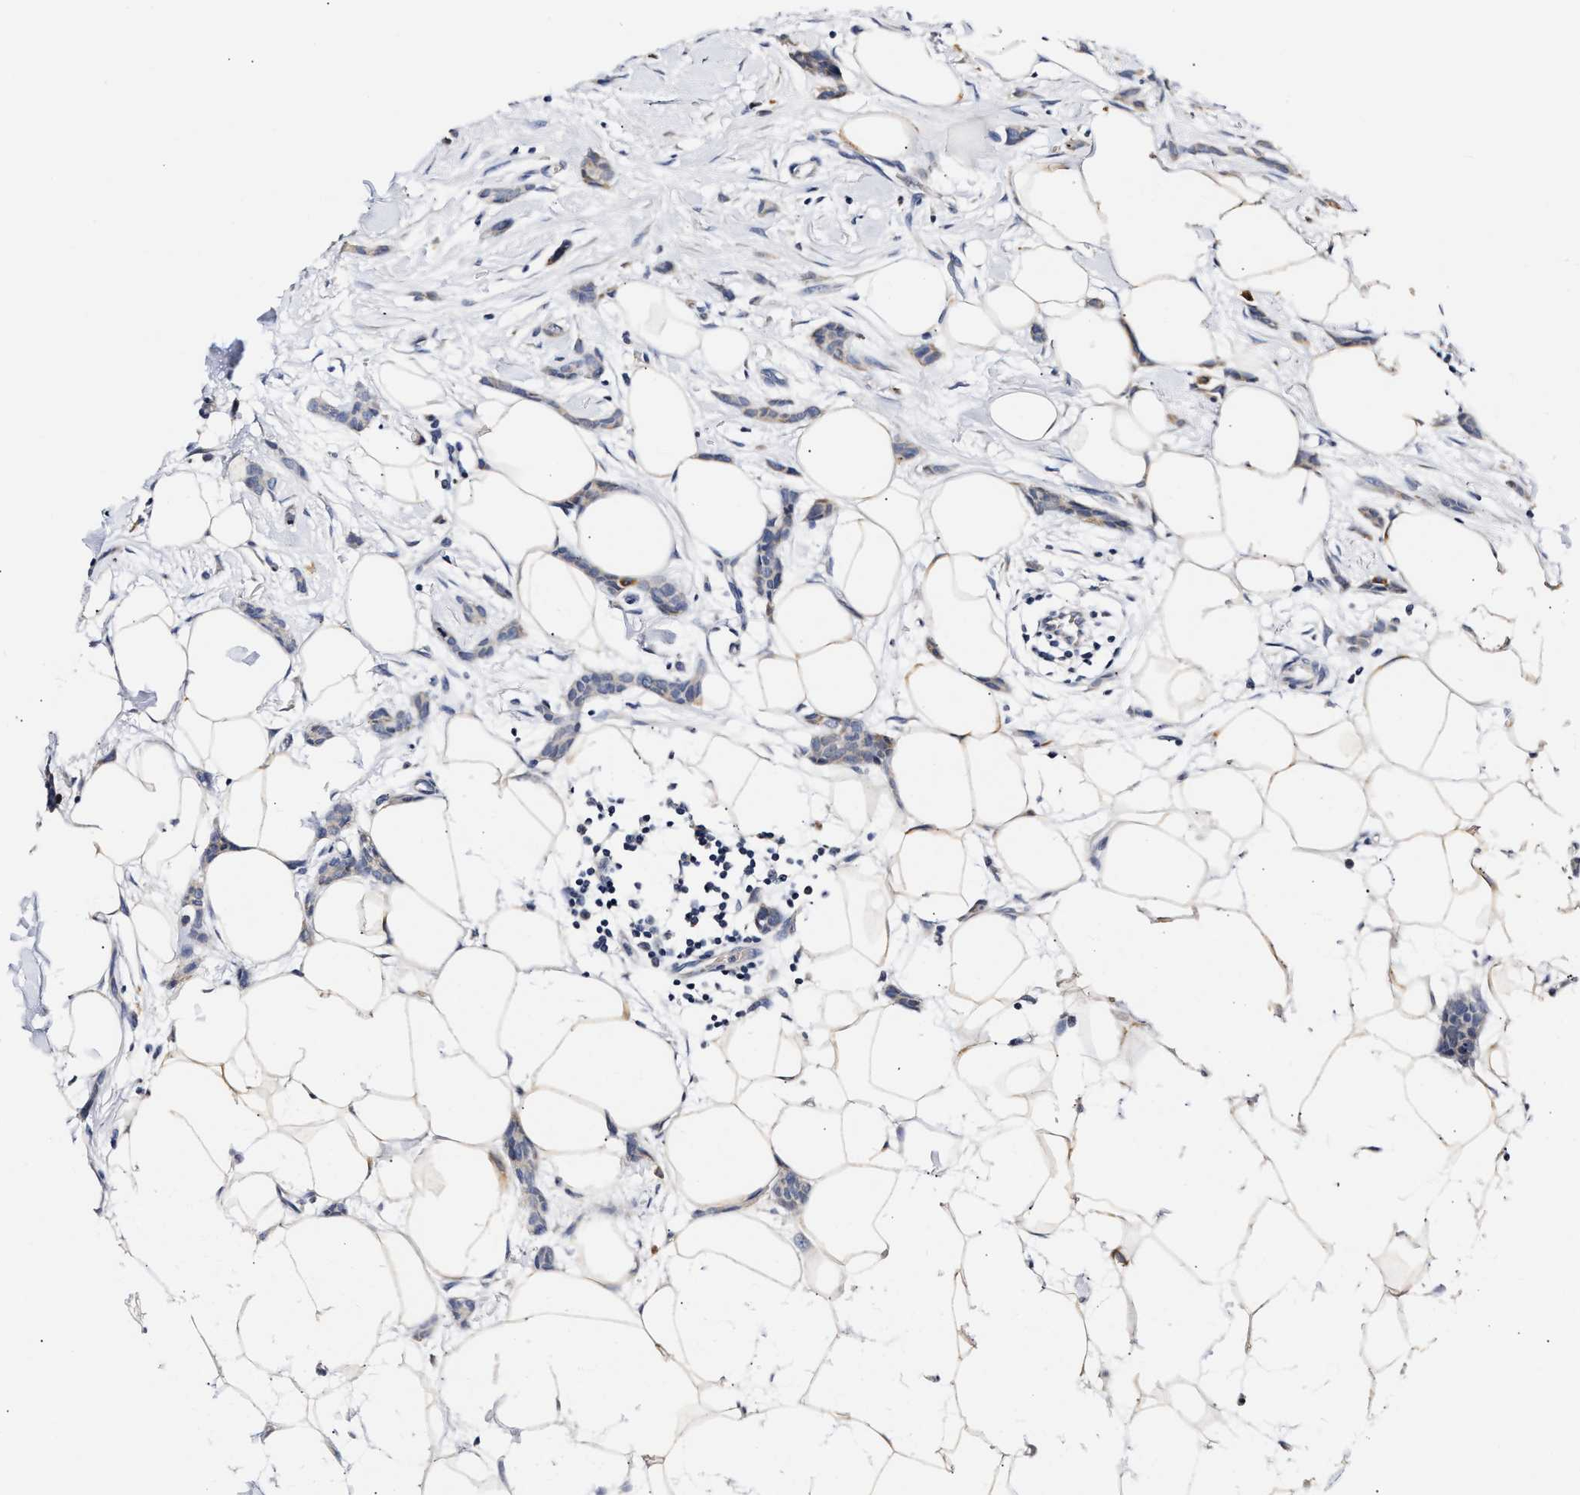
{"staining": {"intensity": "weak", "quantity": "<25%", "location": "cytoplasmic/membranous"}, "tissue": "breast cancer", "cell_type": "Tumor cells", "image_type": "cancer", "snomed": [{"axis": "morphology", "description": "Lobular carcinoma"}, {"axis": "topography", "description": "Skin"}, {"axis": "topography", "description": "Breast"}], "caption": "DAB immunohistochemical staining of breast lobular carcinoma reveals no significant staining in tumor cells.", "gene": "RINT1", "patient": {"sex": "female", "age": 46}}